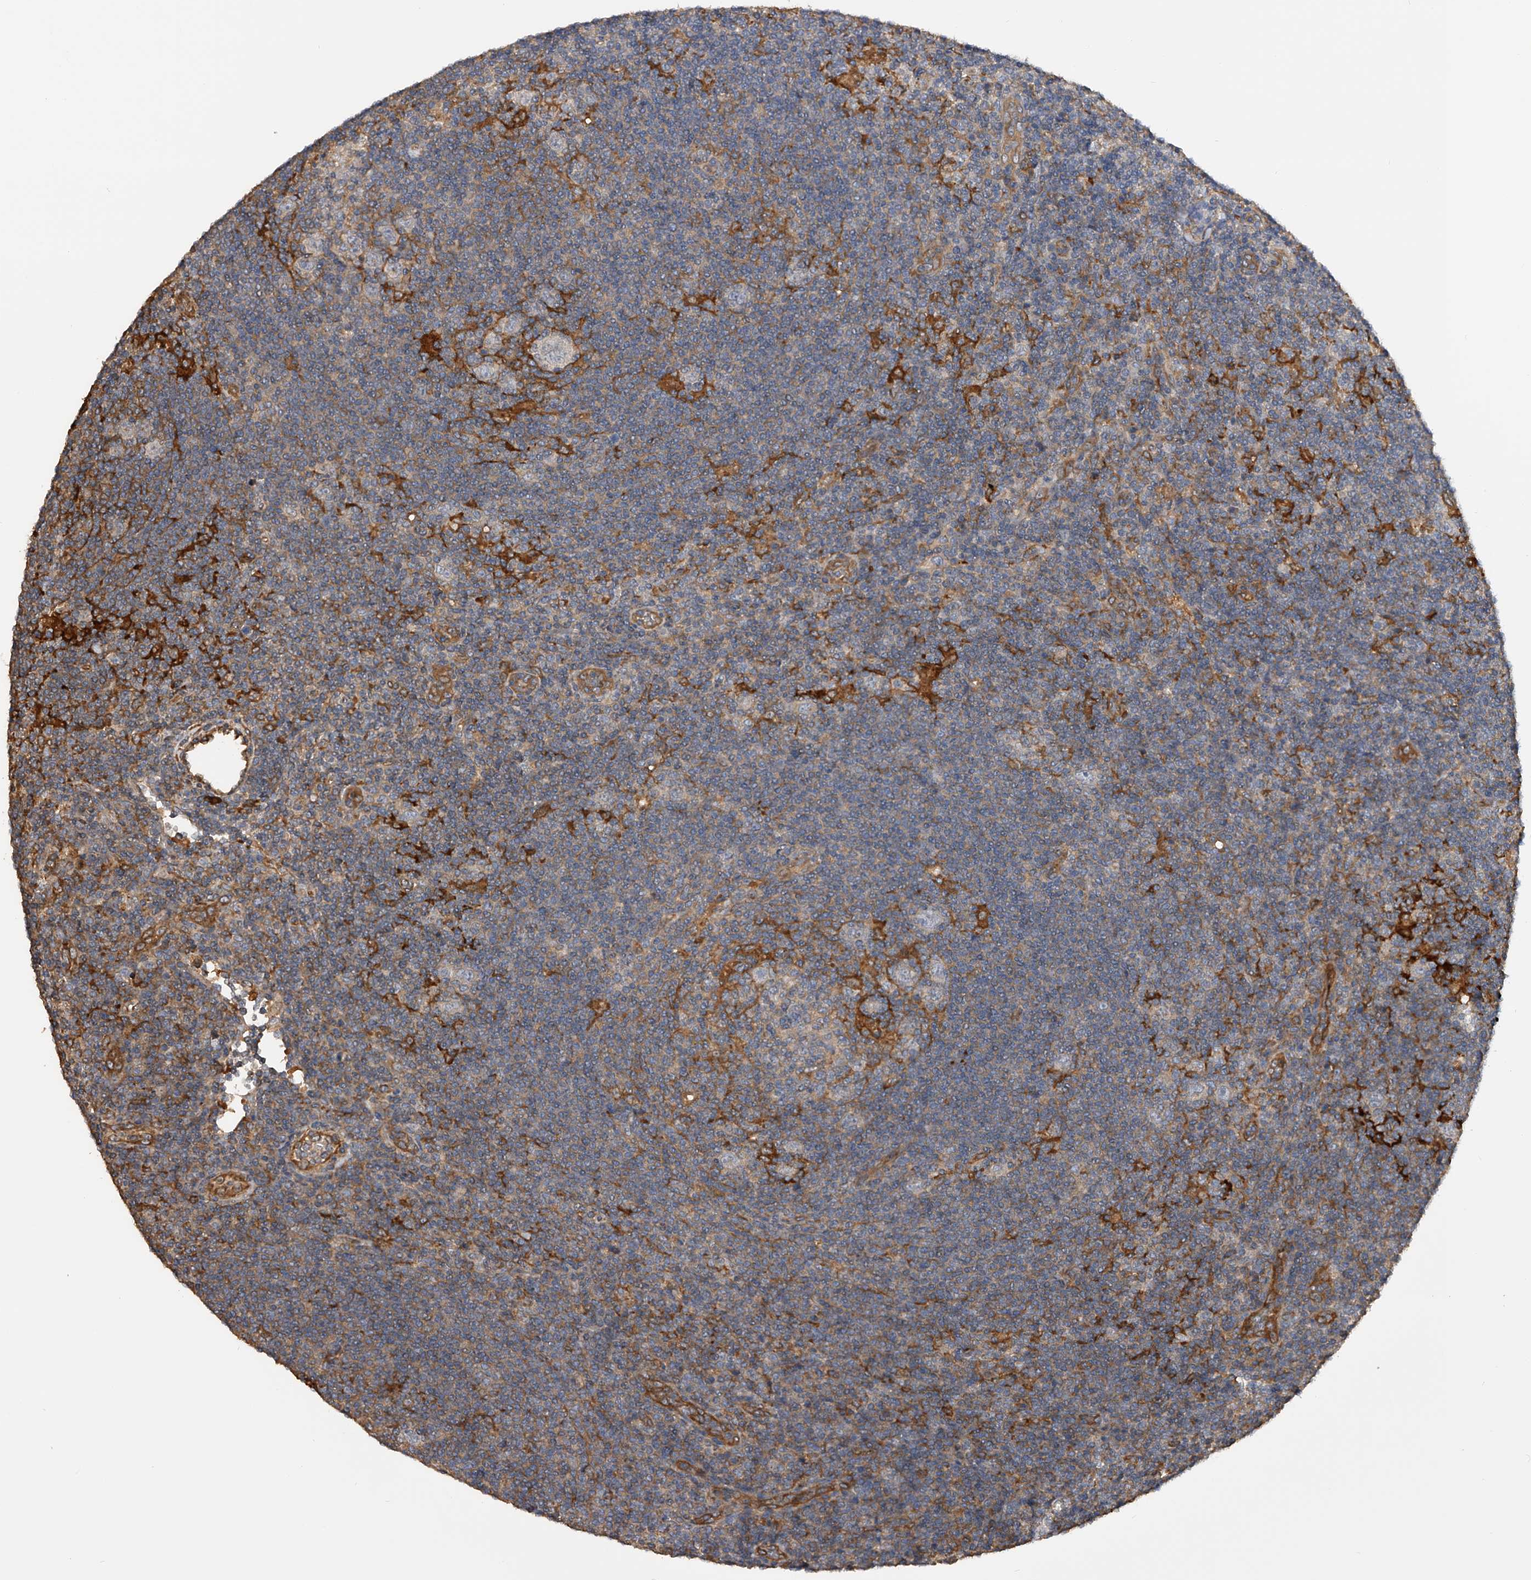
{"staining": {"intensity": "weak", "quantity": "25%-75%", "location": "cytoplasmic/membranous"}, "tissue": "lymphoma", "cell_type": "Tumor cells", "image_type": "cancer", "snomed": [{"axis": "morphology", "description": "Hodgkin's disease, NOS"}, {"axis": "topography", "description": "Lymph node"}], "caption": "An IHC photomicrograph of tumor tissue is shown. Protein staining in brown shows weak cytoplasmic/membranous positivity in lymphoma within tumor cells. (DAB (3,3'-diaminobenzidine) = brown stain, brightfield microscopy at high magnification).", "gene": "PTPRA", "patient": {"sex": "female", "age": 57}}